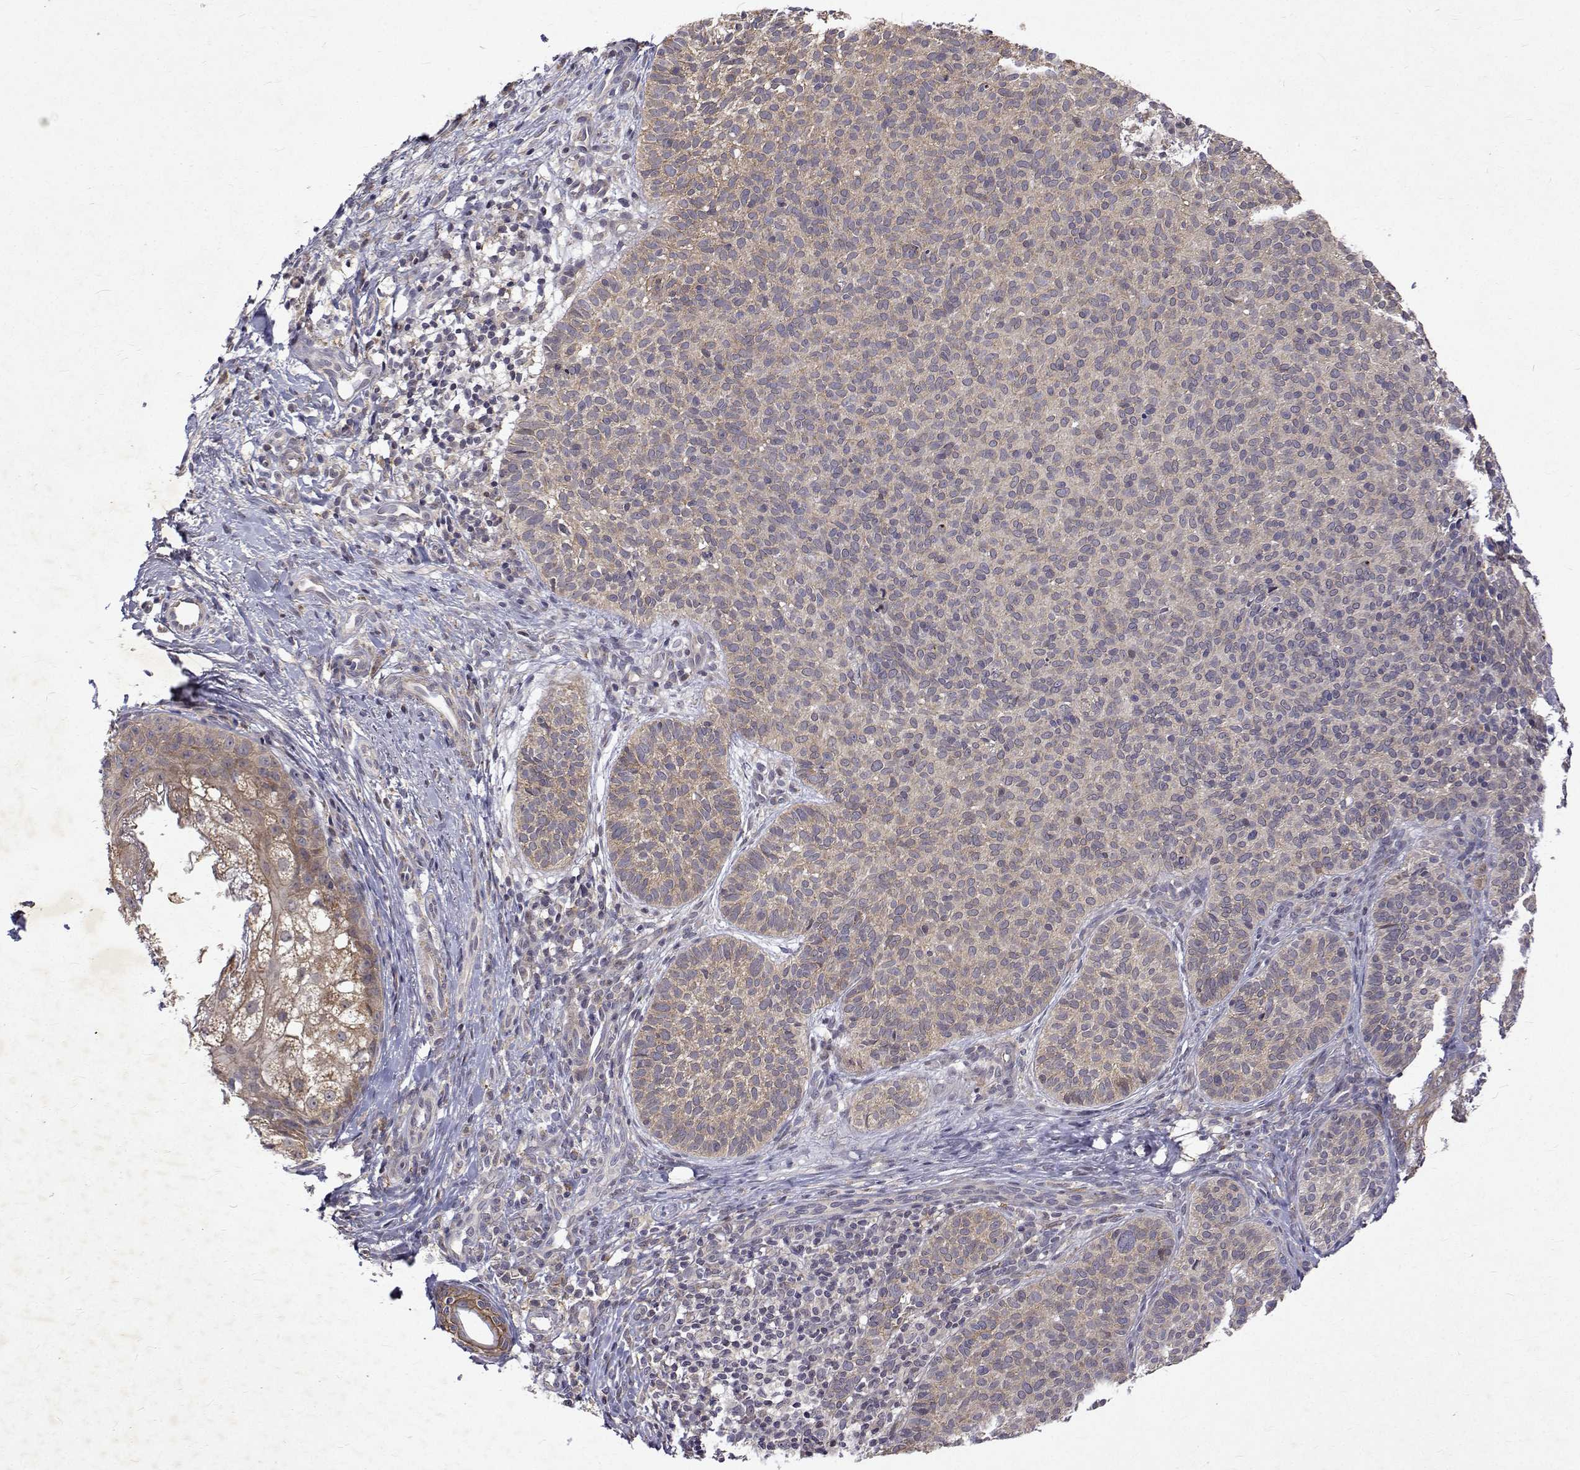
{"staining": {"intensity": "moderate", "quantity": "25%-75%", "location": "cytoplasmic/membranous"}, "tissue": "skin cancer", "cell_type": "Tumor cells", "image_type": "cancer", "snomed": [{"axis": "morphology", "description": "Basal cell carcinoma"}, {"axis": "topography", "description": "Skin"}], "caption": "High-power microscopy captured an immunohistochemistry (IHC) micrograph of skin cancer, revealing moderate cytoplasmic/membranous positivity in about 25%-75% of tumor cells.", "gene": "ALKBH8", "patient": {"sex": "male", "age": 57}}